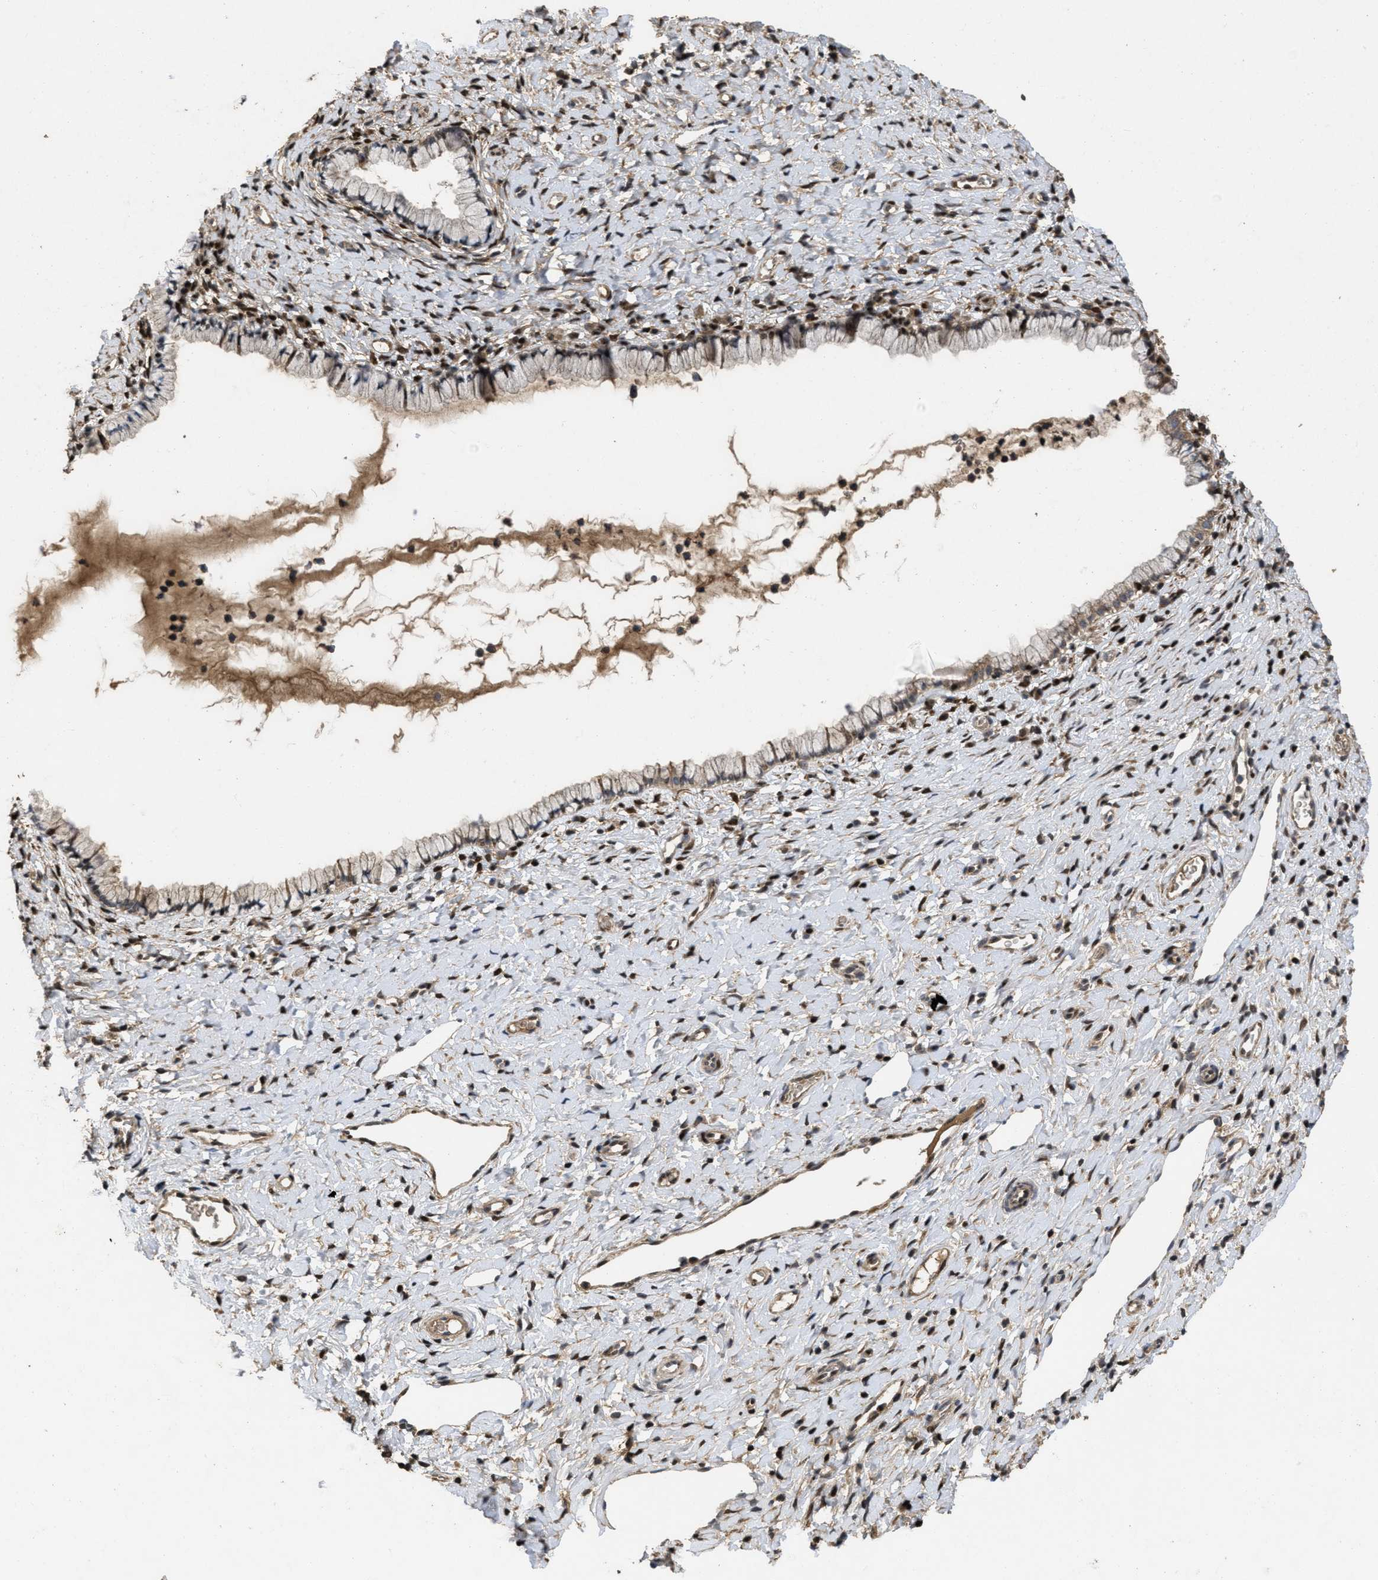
{"staining": {"intensity": "moderate", "quantity": "<25%", "location": "cytoplasmic/membranous,nuclear"}, "tissue": "cervix", "cell_type": "Glandular cells", "image_type": "normal", "snomed": [{"axis": "morphology", "description": "Normal tissue, NOS"}, {"axis": "topography", "description": "Cervix"}], "caption": "Immunohistochemistry staining of benign cervix, which reveals low levels of moderate cytoplasmic/membranous,nuclear expression in about <25% of glandular cells indicating moderate cytoplasmic/membranous,nuclear protein staining. The staining was performed using DAB (3,3'-diaminobenzidine) (brown) for protein detection and nuclei were counterstained in hematoxylin (blue).", "gene": "CBR3", "patient": {"sex": "female", "age": 72}}